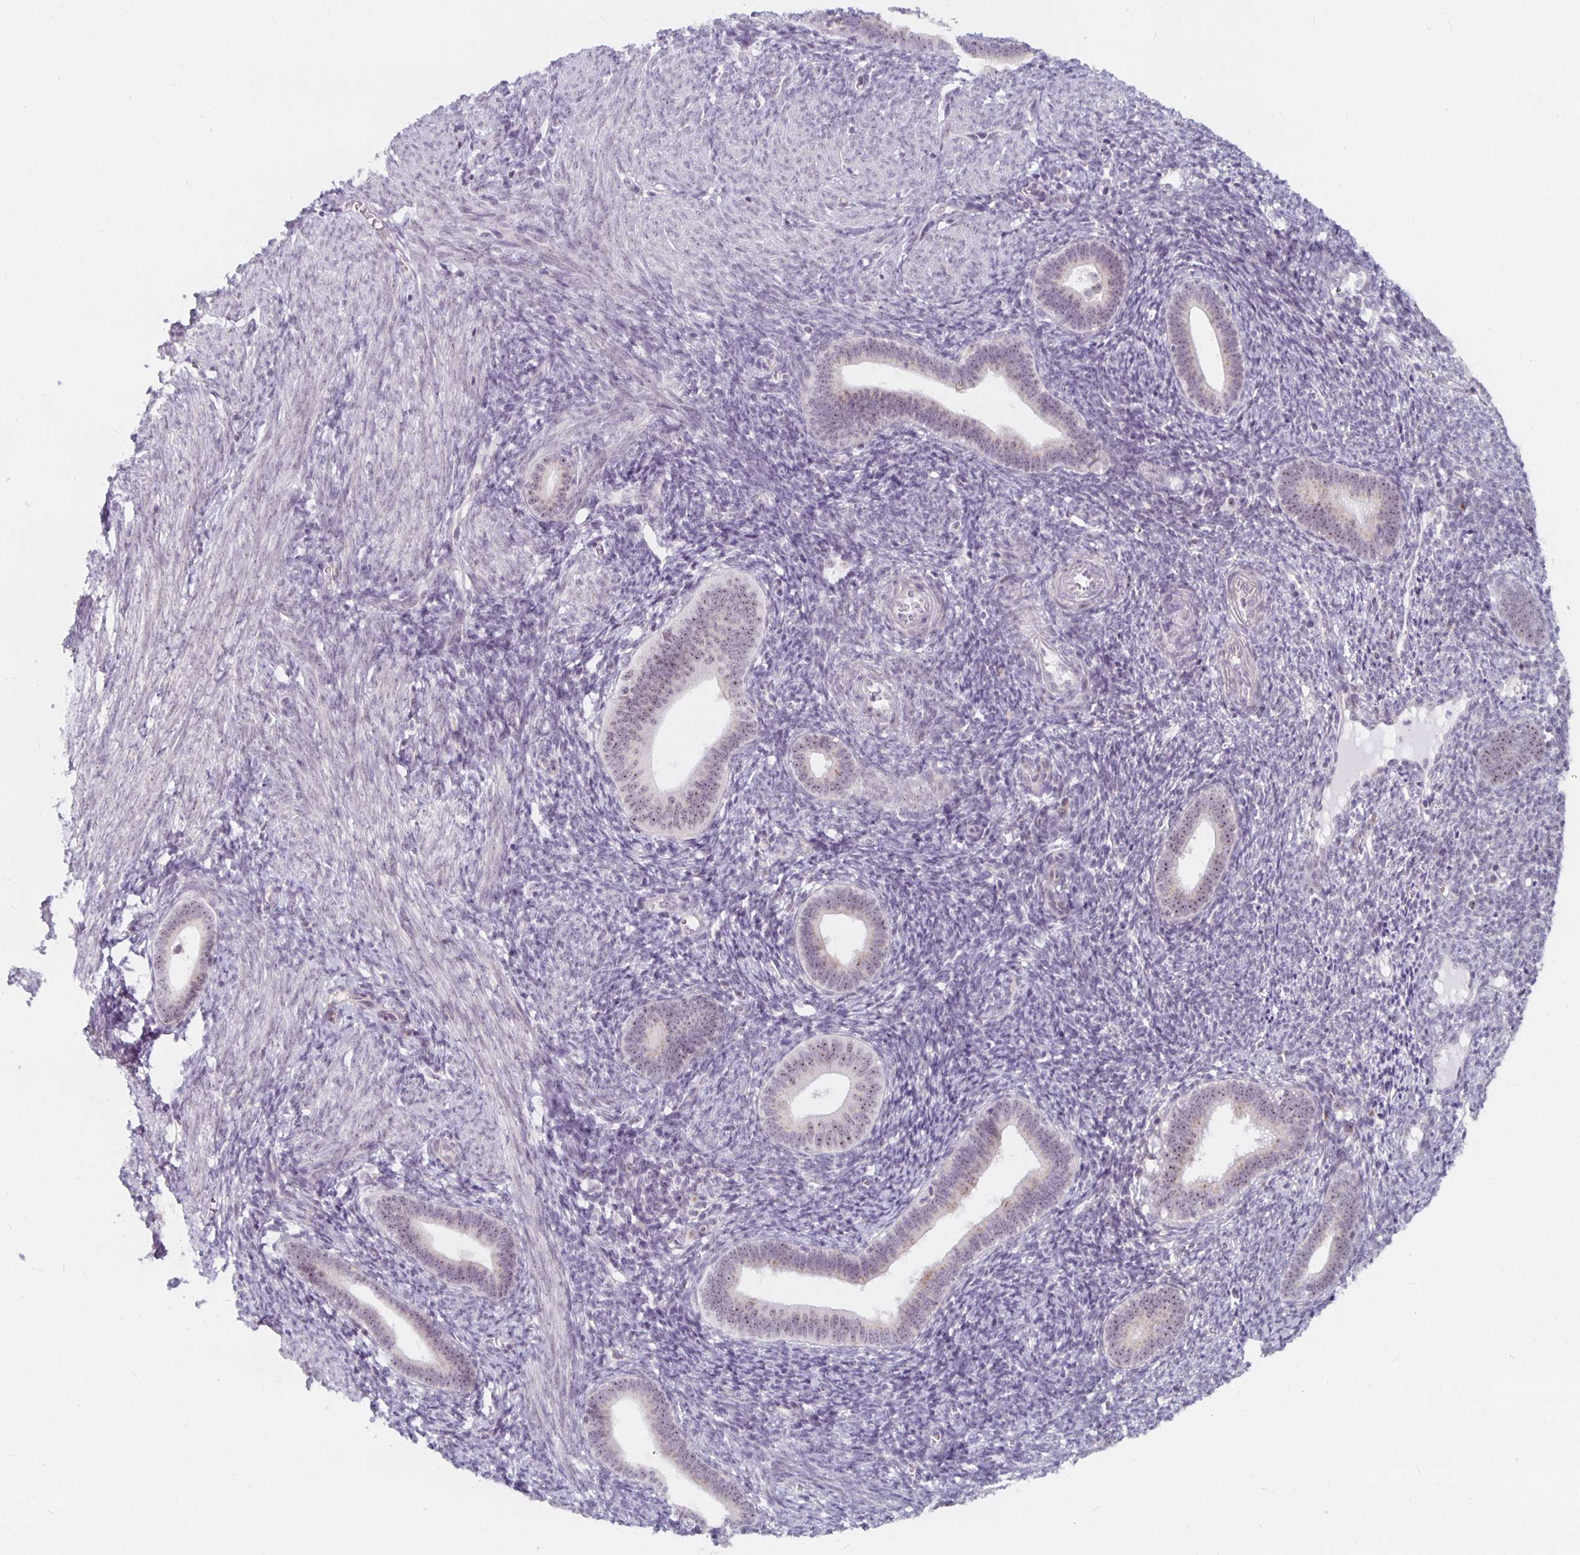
{"staining": {"intensity": "weak", "quantity": "<25%", "location": "nuclear"}, "tissue": "endometrium", "cell_type": "Cells in endometrial stroma", "image_type": "normal", "snomed": [{"axis": "morphology", "description": "Normal tissue, NOS"}, {"axis": "topography", "description": "Endometrium"}], "caption": "A histopathology image of human endometrium is negative for staining in cells in endometrial stroma. (DAB (3,3'-diaminobenzidine) immunohistochemistry (IHC), high magnification).", "gene": "NUP85", "patient": {"sex": "female", "age": 41}}